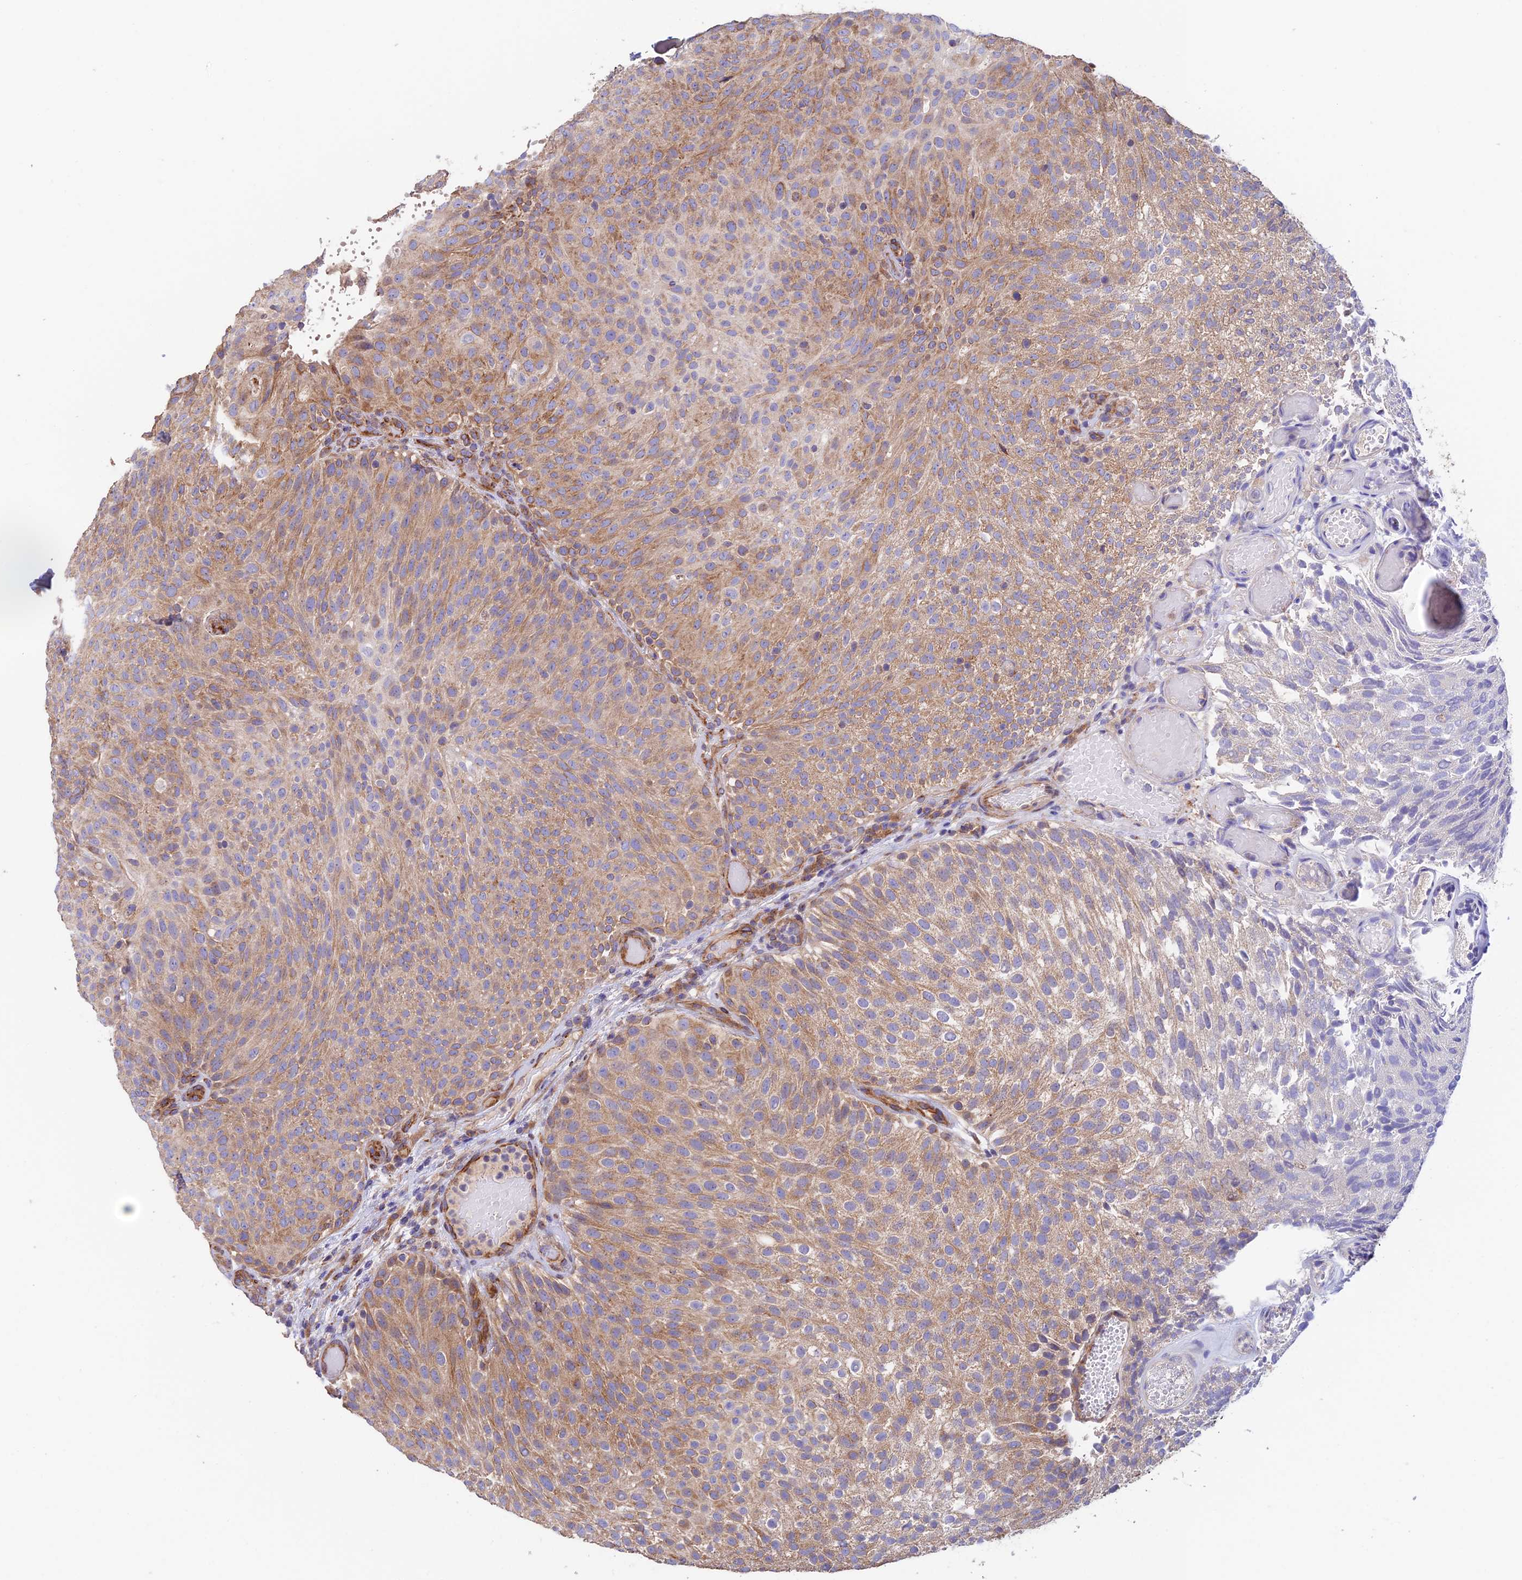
{"staining": {"intensity": "weak", "quantity": ">75%", "location": "cytoplasmic/membranous"}, "tissue": "urothelial cancer", "cell_type": "Tumor cells", "image_type": "cancer", "snomed": [{"axis": "morphology", "description": "Urothelial carcinoma, Low grade"}, {"axis": "topography", "description": "Urinary bladder"}], "caption": "A micrograph of human urothelial carcinoma (low-grade) stained for a protein exhibits weak cytoplasmic/membranous brown staining in tumor cells. The protein of interest is shown in brown color, while the nuclei are stained blue.", "gene": "EMC3", "patient": {"sex": "male", "age": 78}}